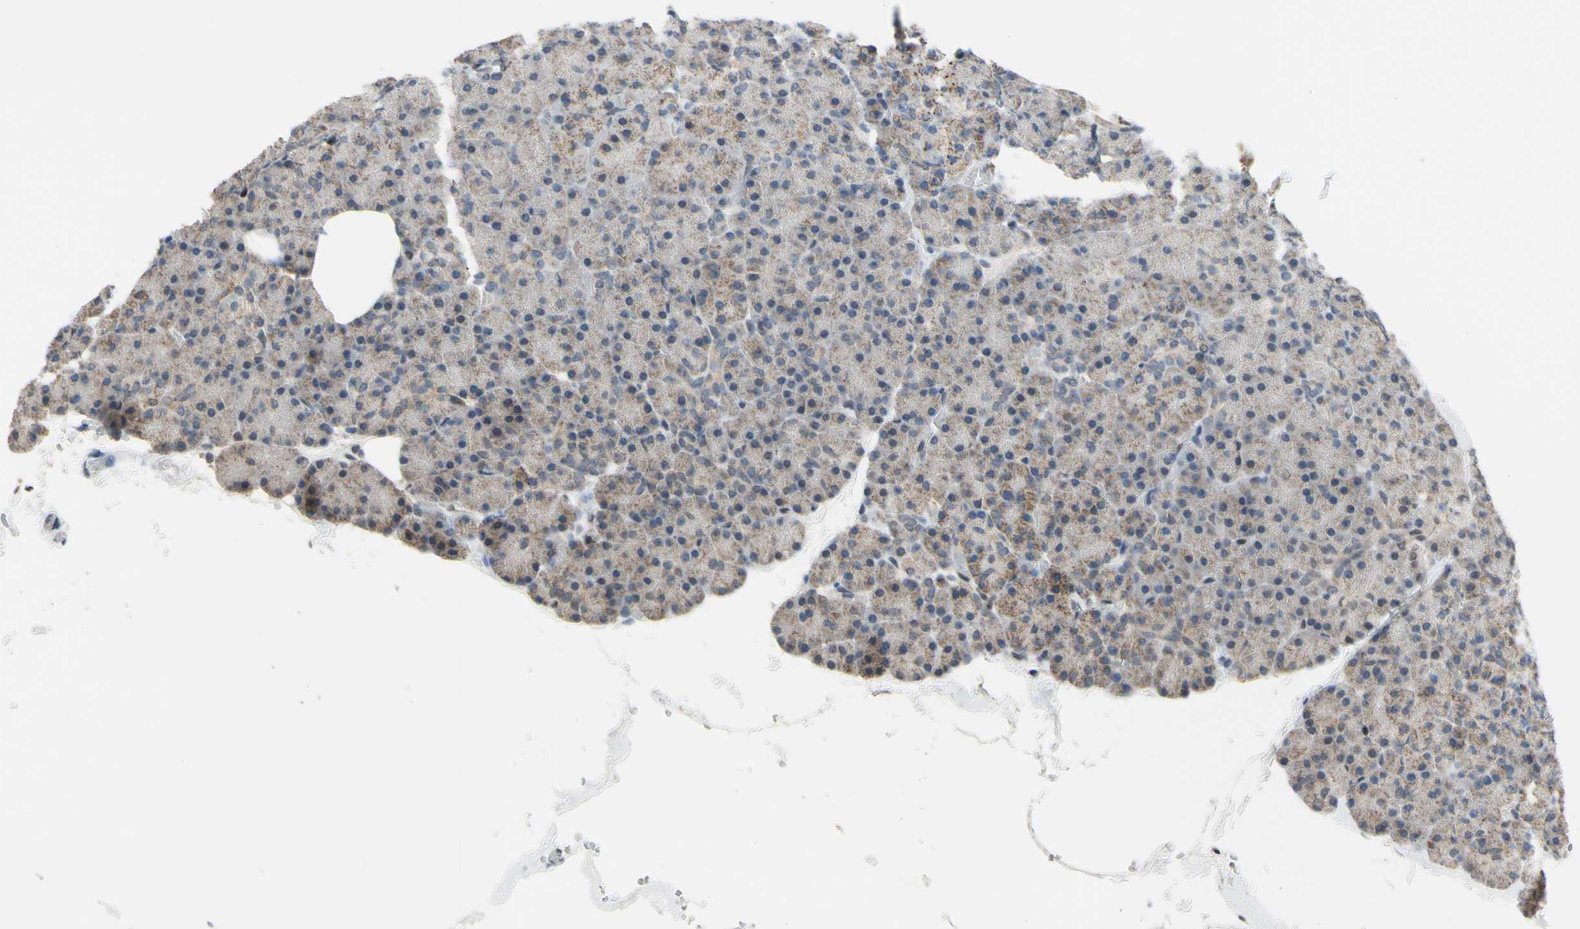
{"staining": {"intensity": "weak", "quantity": "25%-75%", "location": "cytoplasmic/membranous"}, "tissue": "pancreas", "cell_type": "Exocrine glandular cells", "image_type": "normal", "snomed": [{"axis": "morphology", "description": "Normal tissue, NOS"}, {"axis": "topography", "description": "Pancreas"}], "caption": "Pancreas stained for a protein reveals weak cytoplasmic/membranous positivity in exocrine glandular cells. The staining is performed using DAB (3,3'-diaminobenzidine) brown chromogen to label protein expression. The nuclei are counter-stained blue using hematoxylin.", "gene": "SP4", "patient": {"sex": "female", "age": 35}}